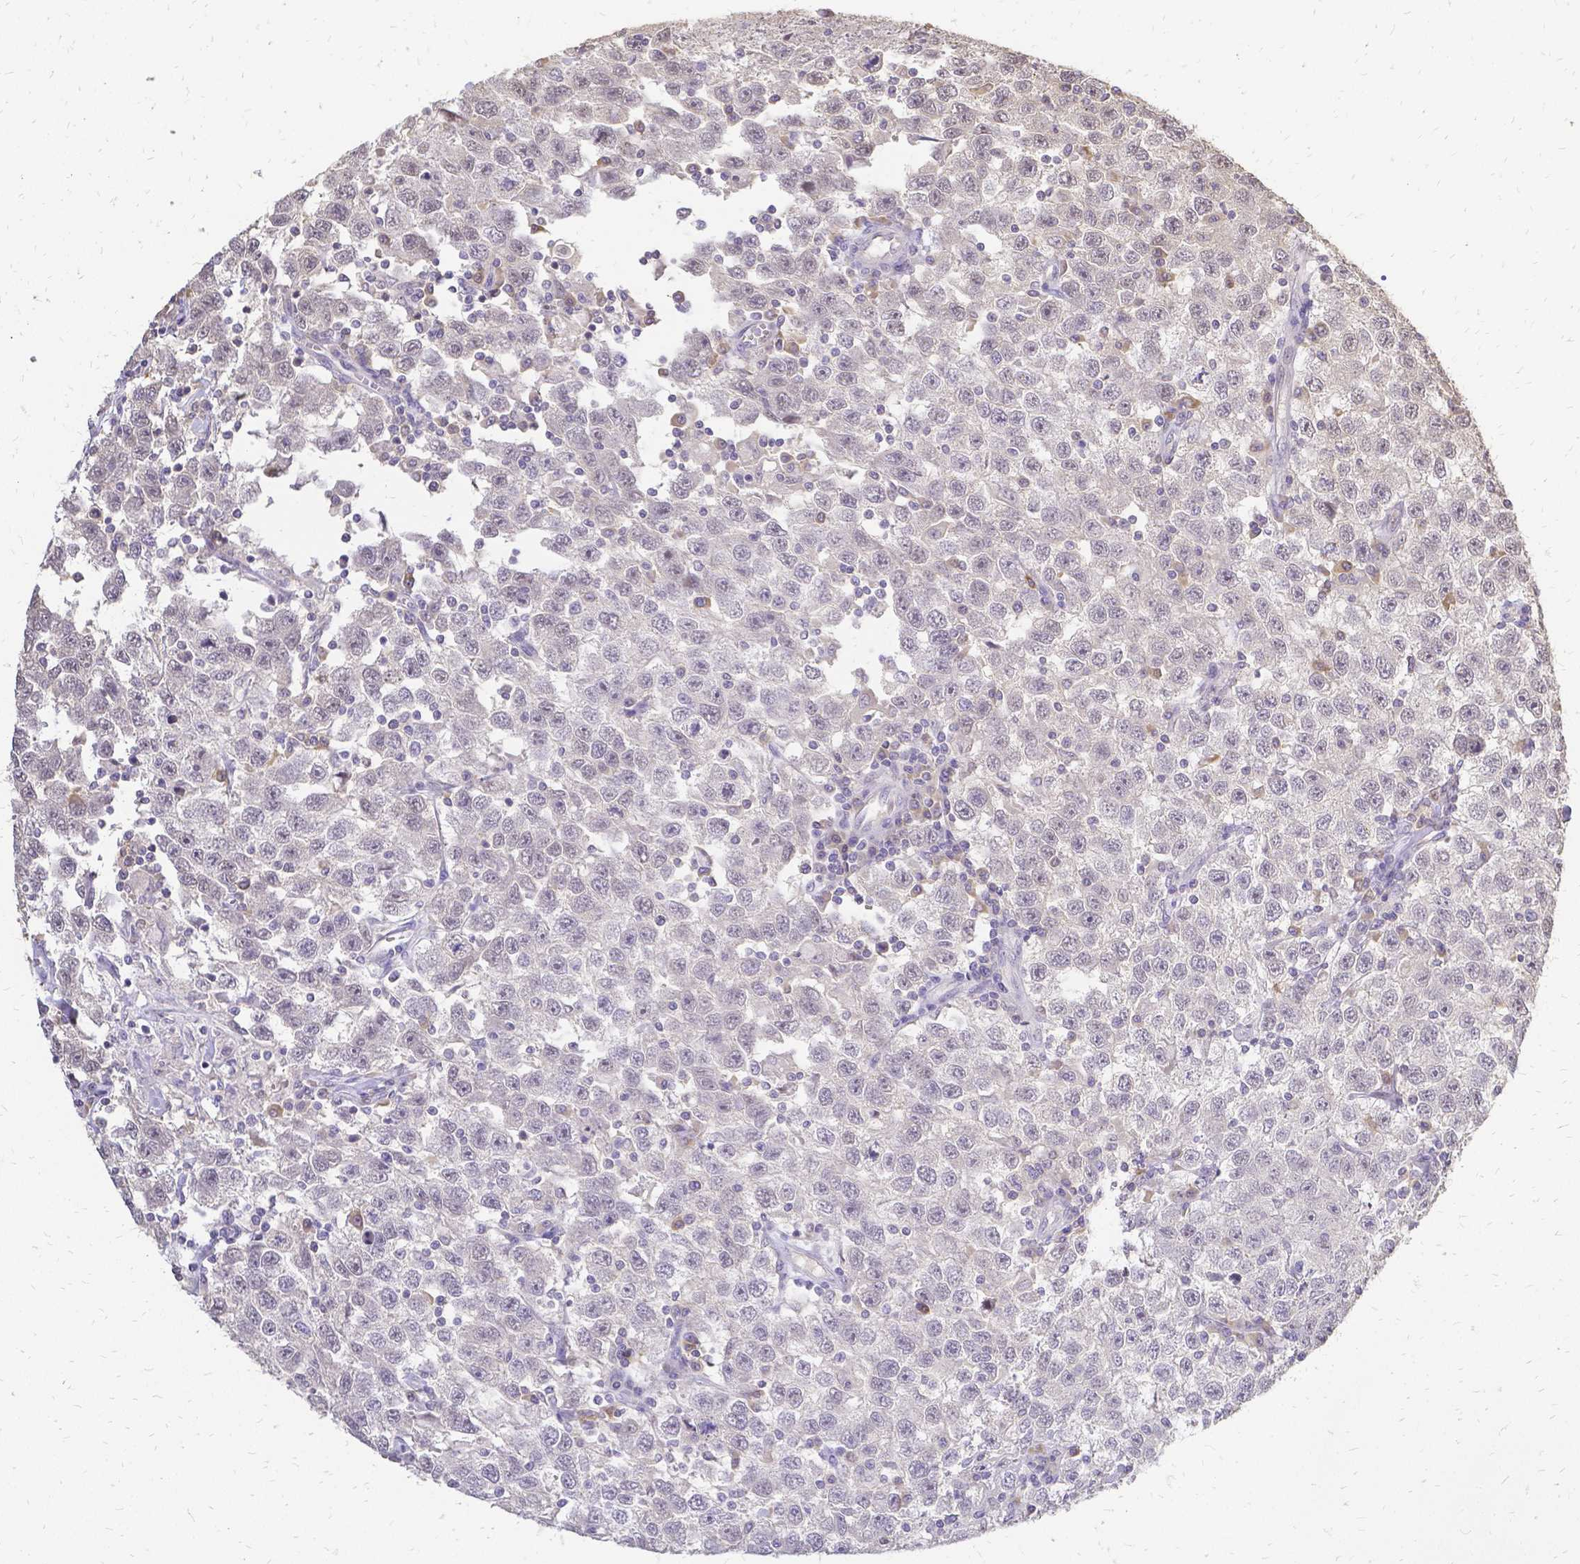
{"staining": {"intensity": "negative", "quantity": "none", "location": "none"}, "tissue": "testis cancer", "cell_type": "Tumor cells", "image_type": "cancer", "snomed": [{"axis": "morphology", "description": "Seminoma, NOS"}, {"axis": "topography", "description": "Testis"}], "caption": "The photomicrograph exhibits no staining of tumor cells in testis seminoma.", "gene": "CIB1", "patient": {"sex": "male", "age": 41}}